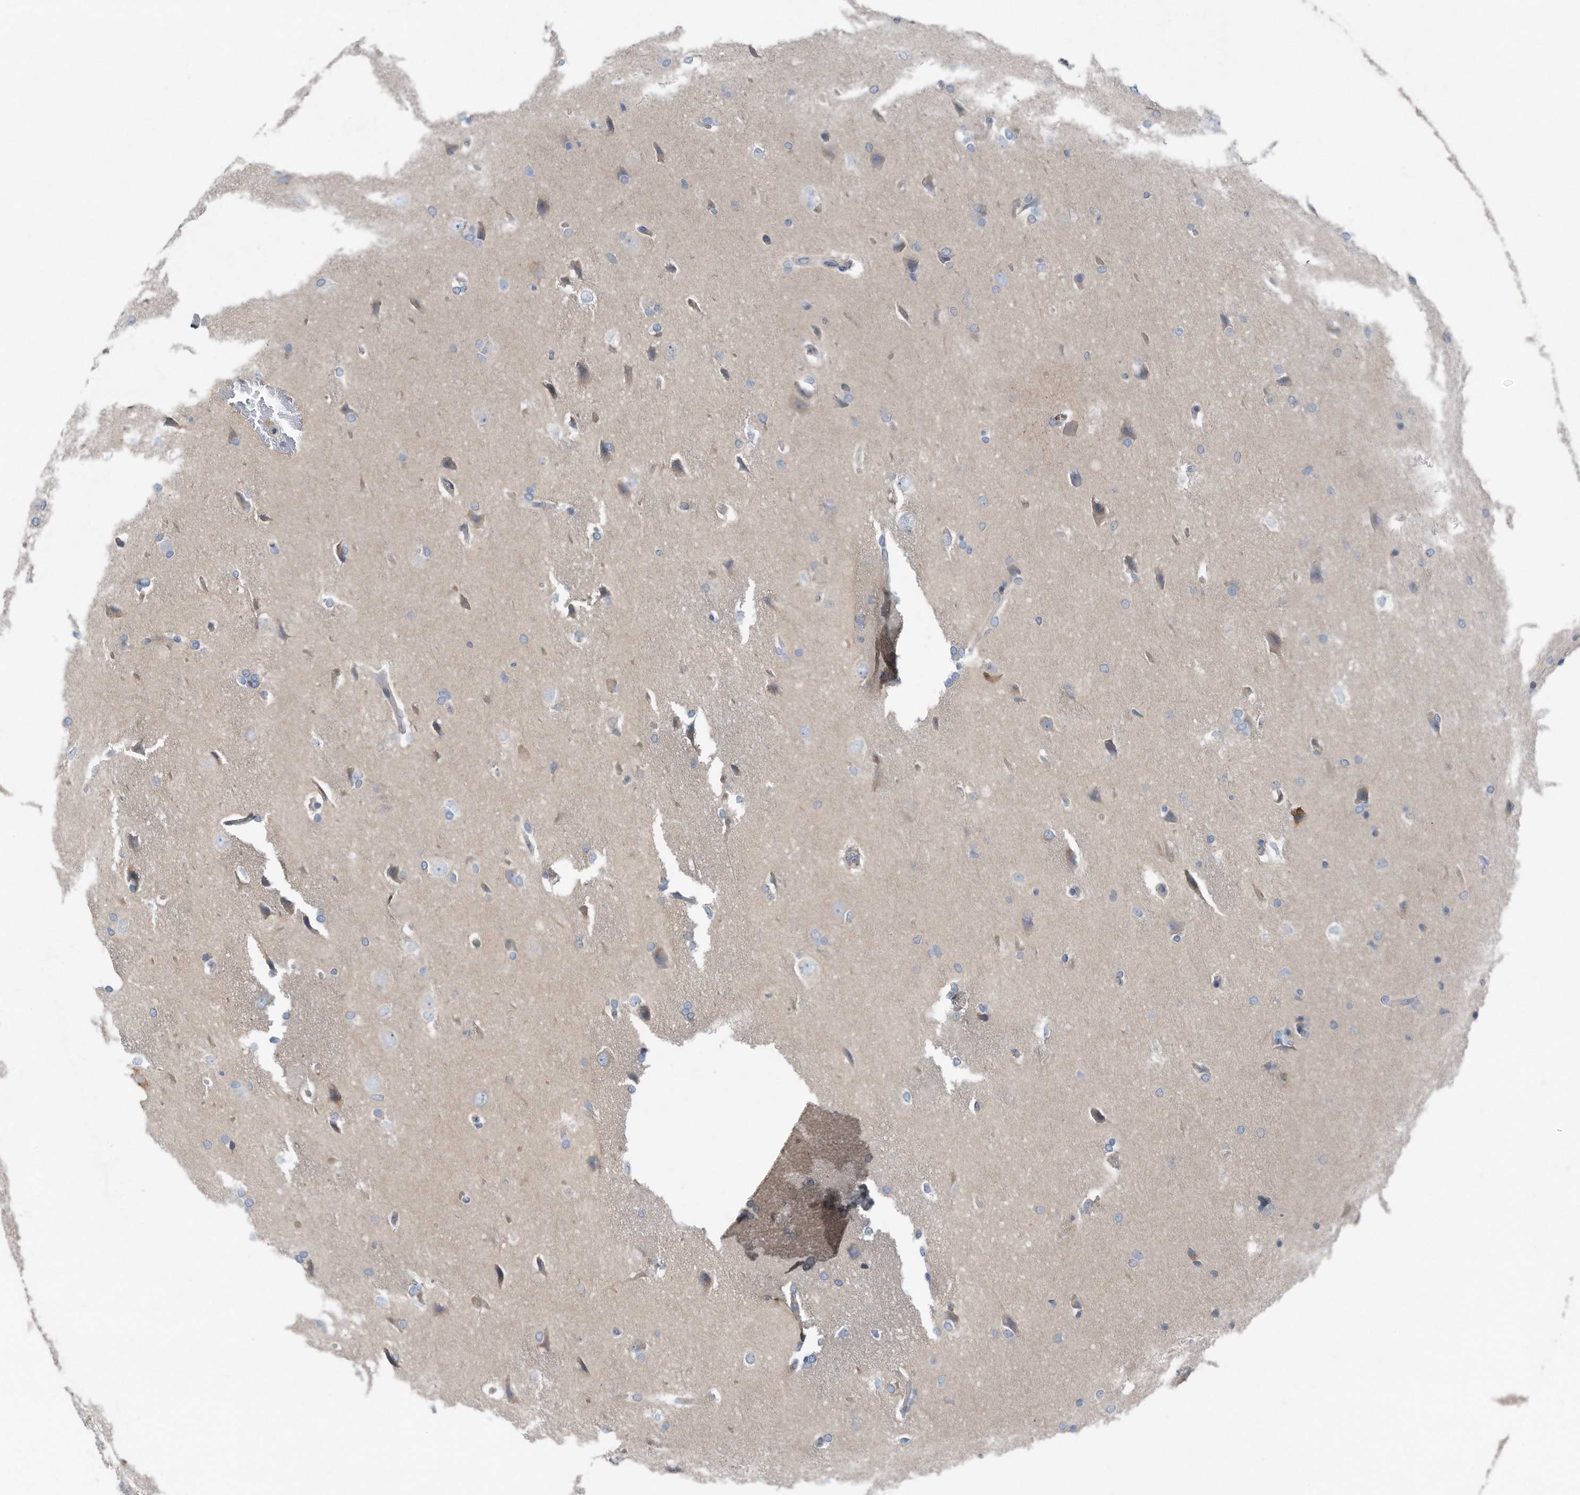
{"staining": {"intensity": "negative", "quantity": "none", "location": "none"}, "tissue": "glioma", "cell_type": "Tumor cells", "image_type": "cancer", "snomed": [{"axis": "morphology", "description": "Glioma, malignant, Low grade"}, {"axis": "topography", "description": "Brain"}], "caption": "An image of glioma stained for a protein reveals no brown staining in tumor cells.", "gene": "YRDC", "patient": {"sex": "female", "age": 37}}